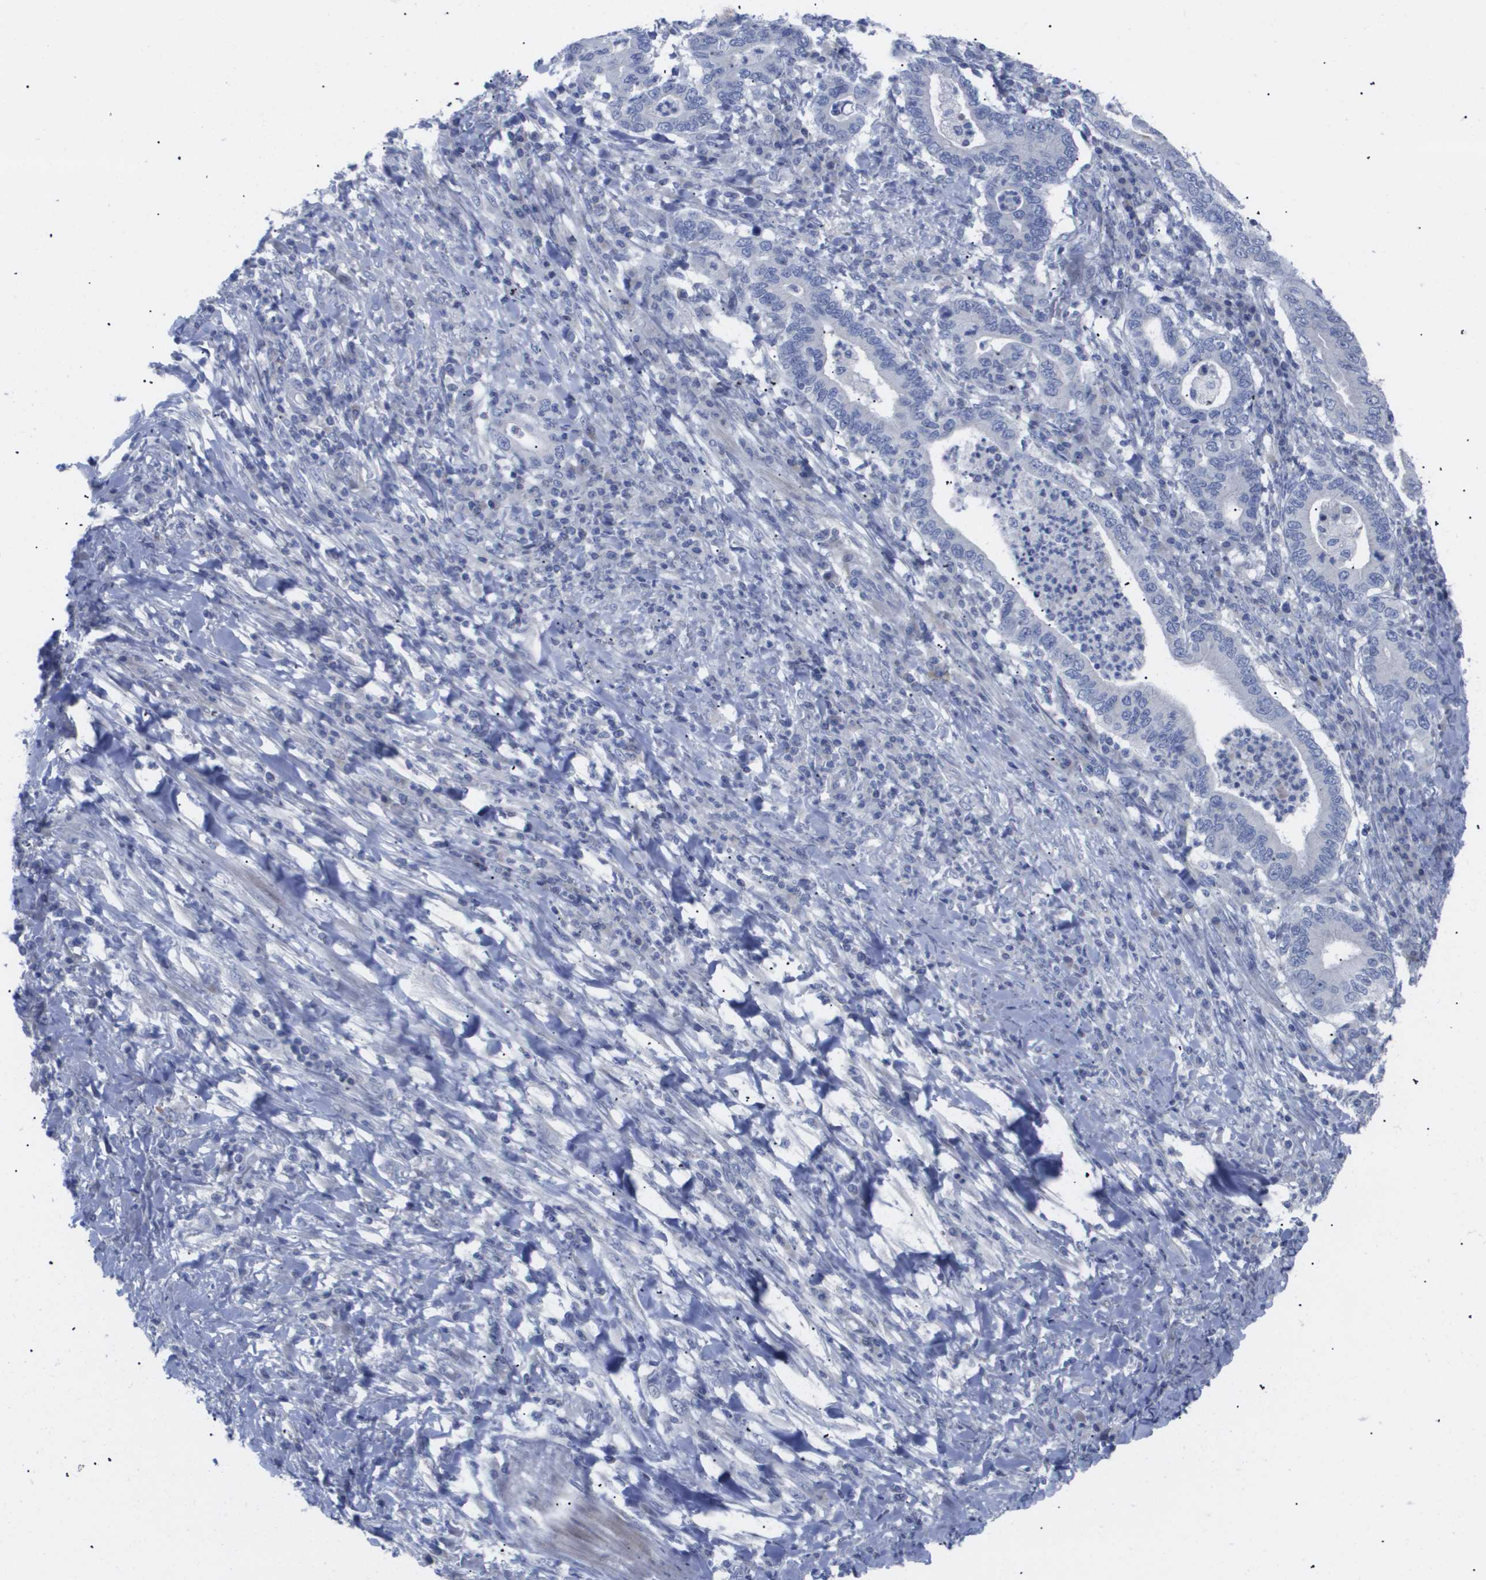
{"staining": {"intensity": "negative", "quantity": "none", "location": "none"}, "tissue": "stomach cancer", "cell_type": "Tumor cells", "image_type": "cancer", "snomed": [{"axis": "morphology", "description": "Normal tissue, NOS"}, {"axis": "morphology", "description": "Adenocarcinoma, NOS"}, {"axis": "topography", "description": "Esophagus"}, {"axis": "topography", "description": "Stomach, upper"}, {"axis": "topography", "description": "Peripheral nerve tissue"}], "caption": "Stomach cancer was stained to show a protein in brown. There is no significant staining in tumor cells. (Immunohistochemistry, brightfield microscopy, high magnification).", "gene": "CAV3", "patient": {"sex": "male", "age": 62}}